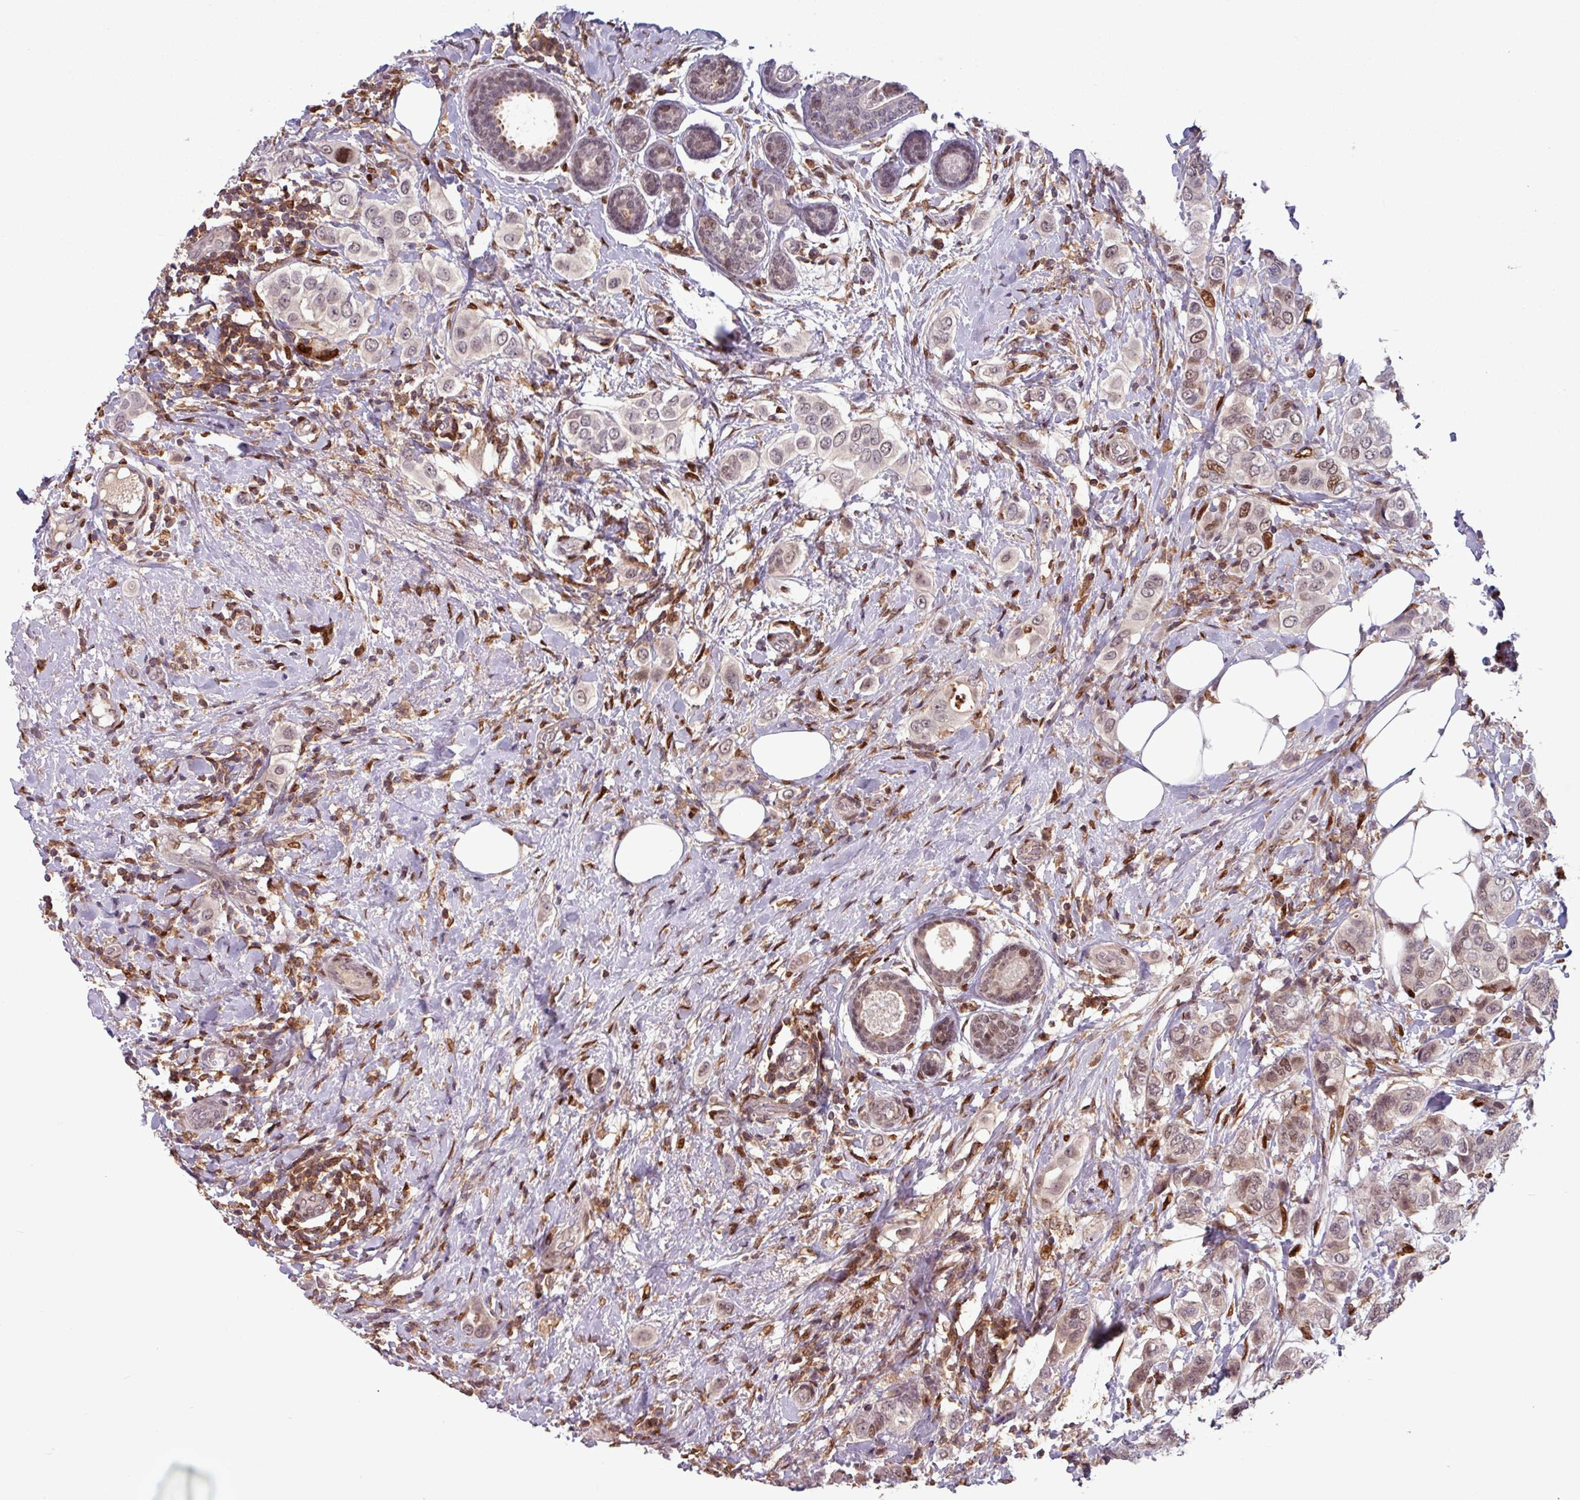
{"staining": {"intensity": "weak", "quantity": ">75%", "location": "nuclear"}, "tissue": "breast cancer", "cell_type": "Tumor cells", "image_type": "cancer", "snomed": [{"axis": "morphology", "description": "Lobular carcinoma"}, {"axis": "topography", "description": "Breast"}], "caption": "The image displays staining of breast cancer, revealing weak nuclear protein staining (brown color) within tumor cells.", "gene": "PRRX1", "patient": {"sex": "female", "age": 51}}